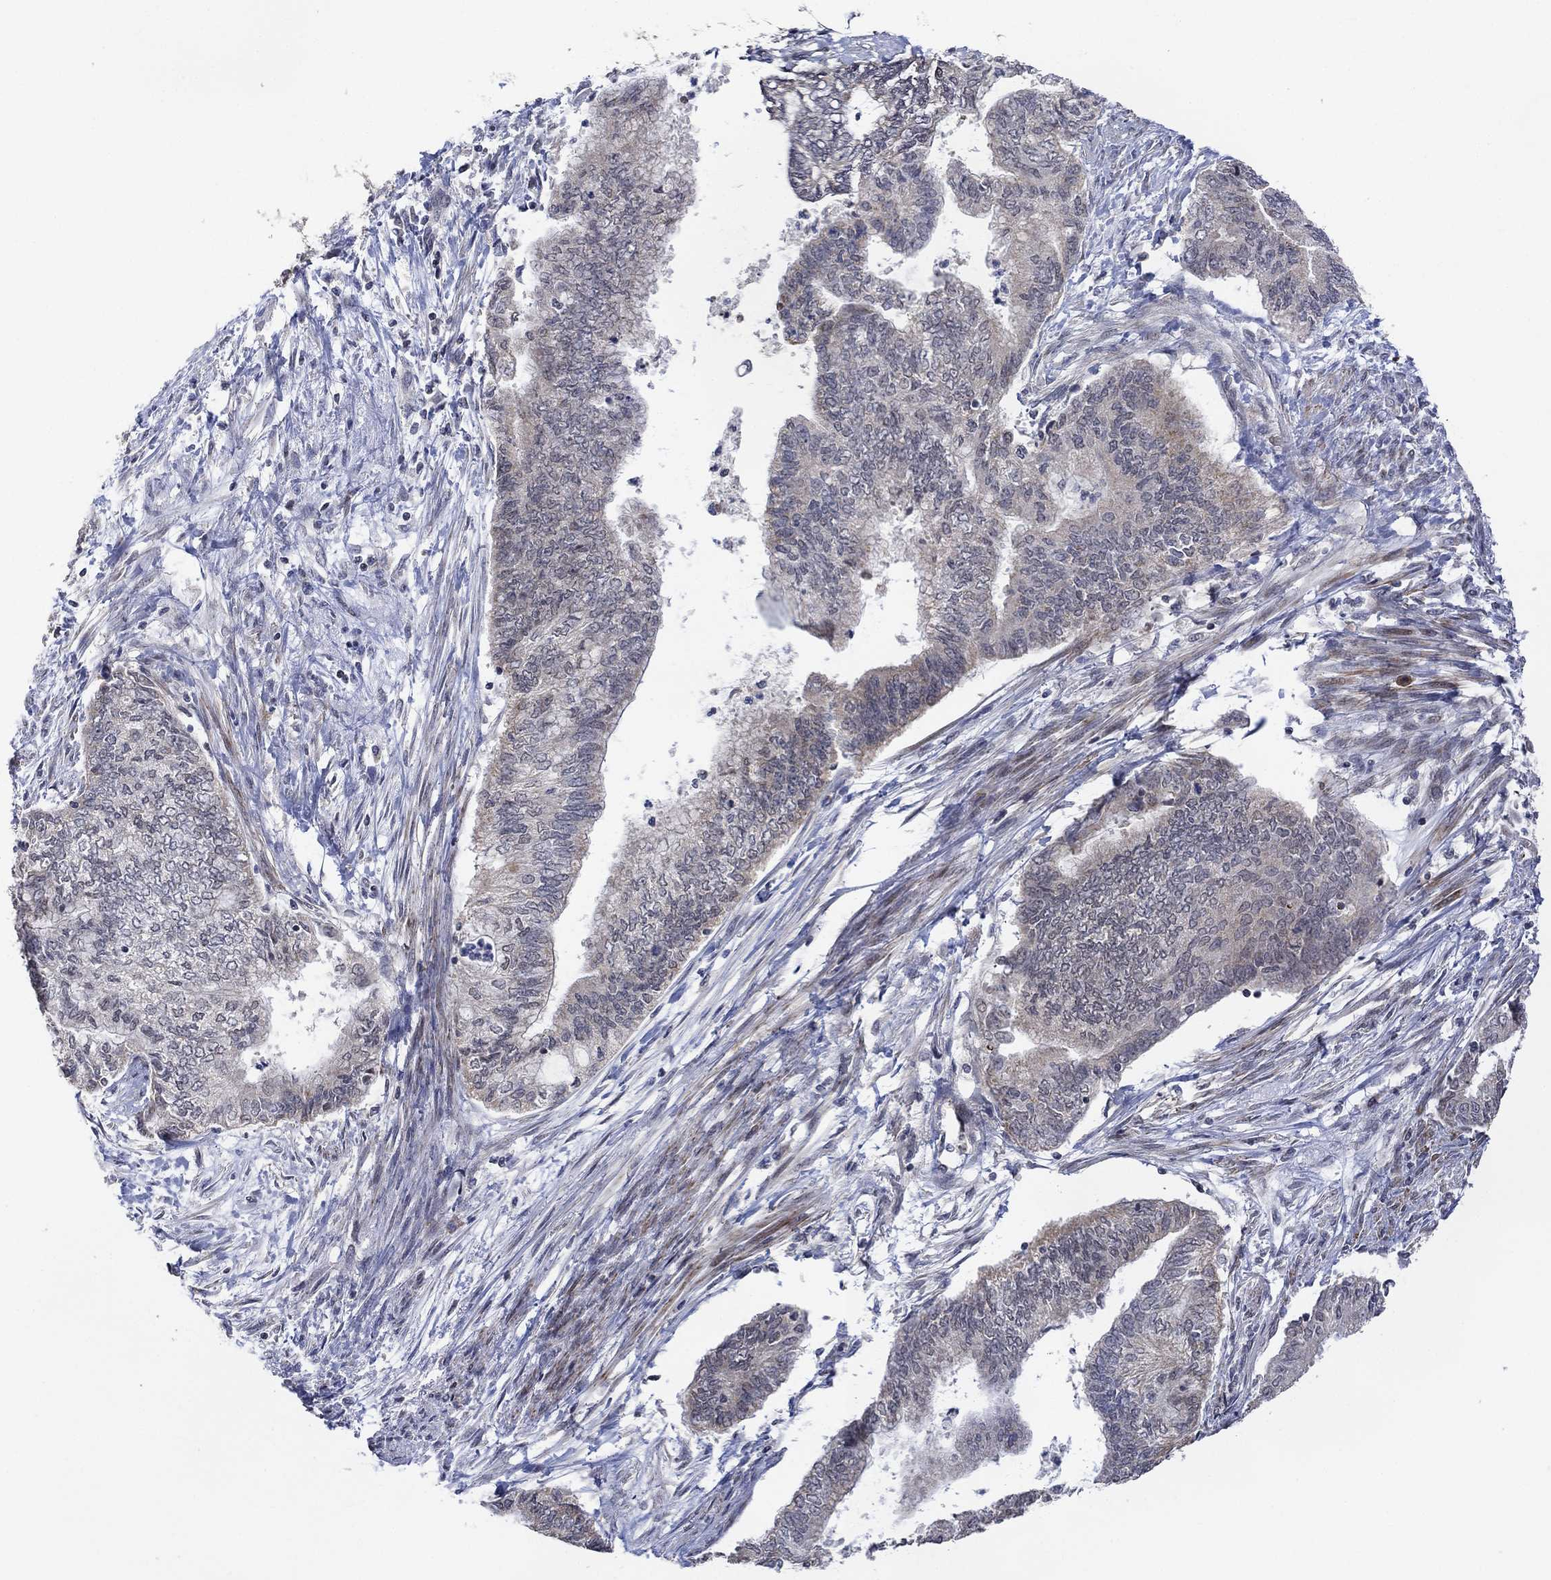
{"staining": {"intensity": "negative", "quantity": "none", "location": "none"}, "tissue": "endometrial cancer", "cell_type": "Tumor cells", "image_type": "cancer", "snomed": [{"axis": "morphology", "description": "Adenocarcinoma, NOS"}, {"axis": "topography", "description": "Endometrium"}], "caption": "High magnification brightfield microscopy of endometrial cancer (adenocarcinoma) stained with DAB (3,3'-diaminobenzidine) (brown) and counterstained with hematoxylin (blue): tumor cells show no significant staining.", "gene": "SLC48A1", "patient": {"sex": "female", "age": 65}}